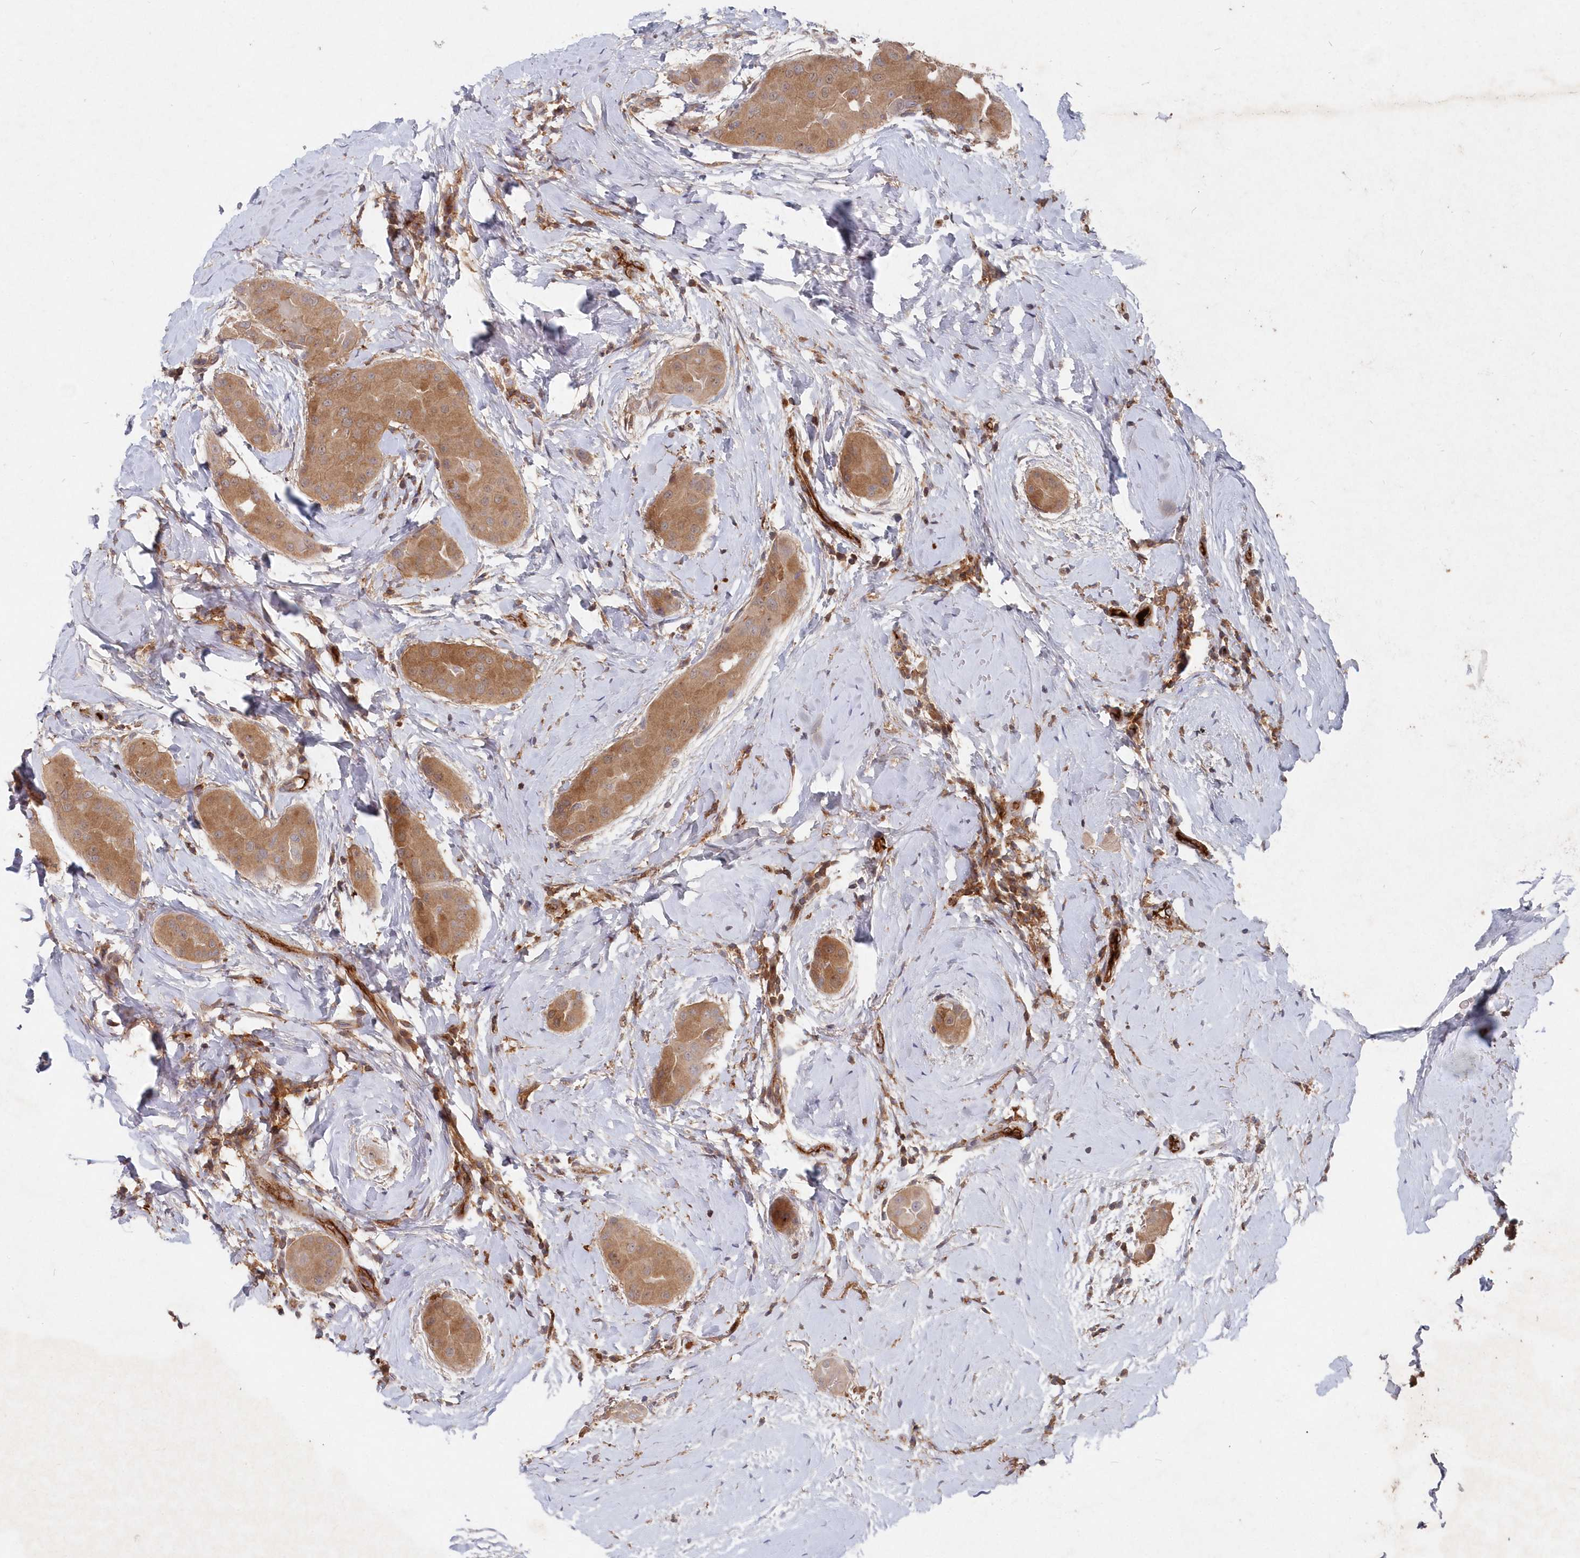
{"staining": {"intensity": "moderate", "quantity": ">75%", "location": "cytoplasmic/membranous"}, "tissue": "thyroid cancer", "cell_type": "Tumor cells", "image_type": "cancer", "snomed": [{"axis": "morphology", "description": "Papillary adenocarcinoma, NOS"}, {"axis": "topography", "description": "Thyroid gland"}], "caption": "This histopathology image shows immunohistochemistry staining of papillary adenocarcinoma (thyroid), with medium moderate cytoplasmic/membranous staining in about >75% of tumor cells.", "gene": "ABHD14B", "patient": {"sex": "male", "age": 33}}